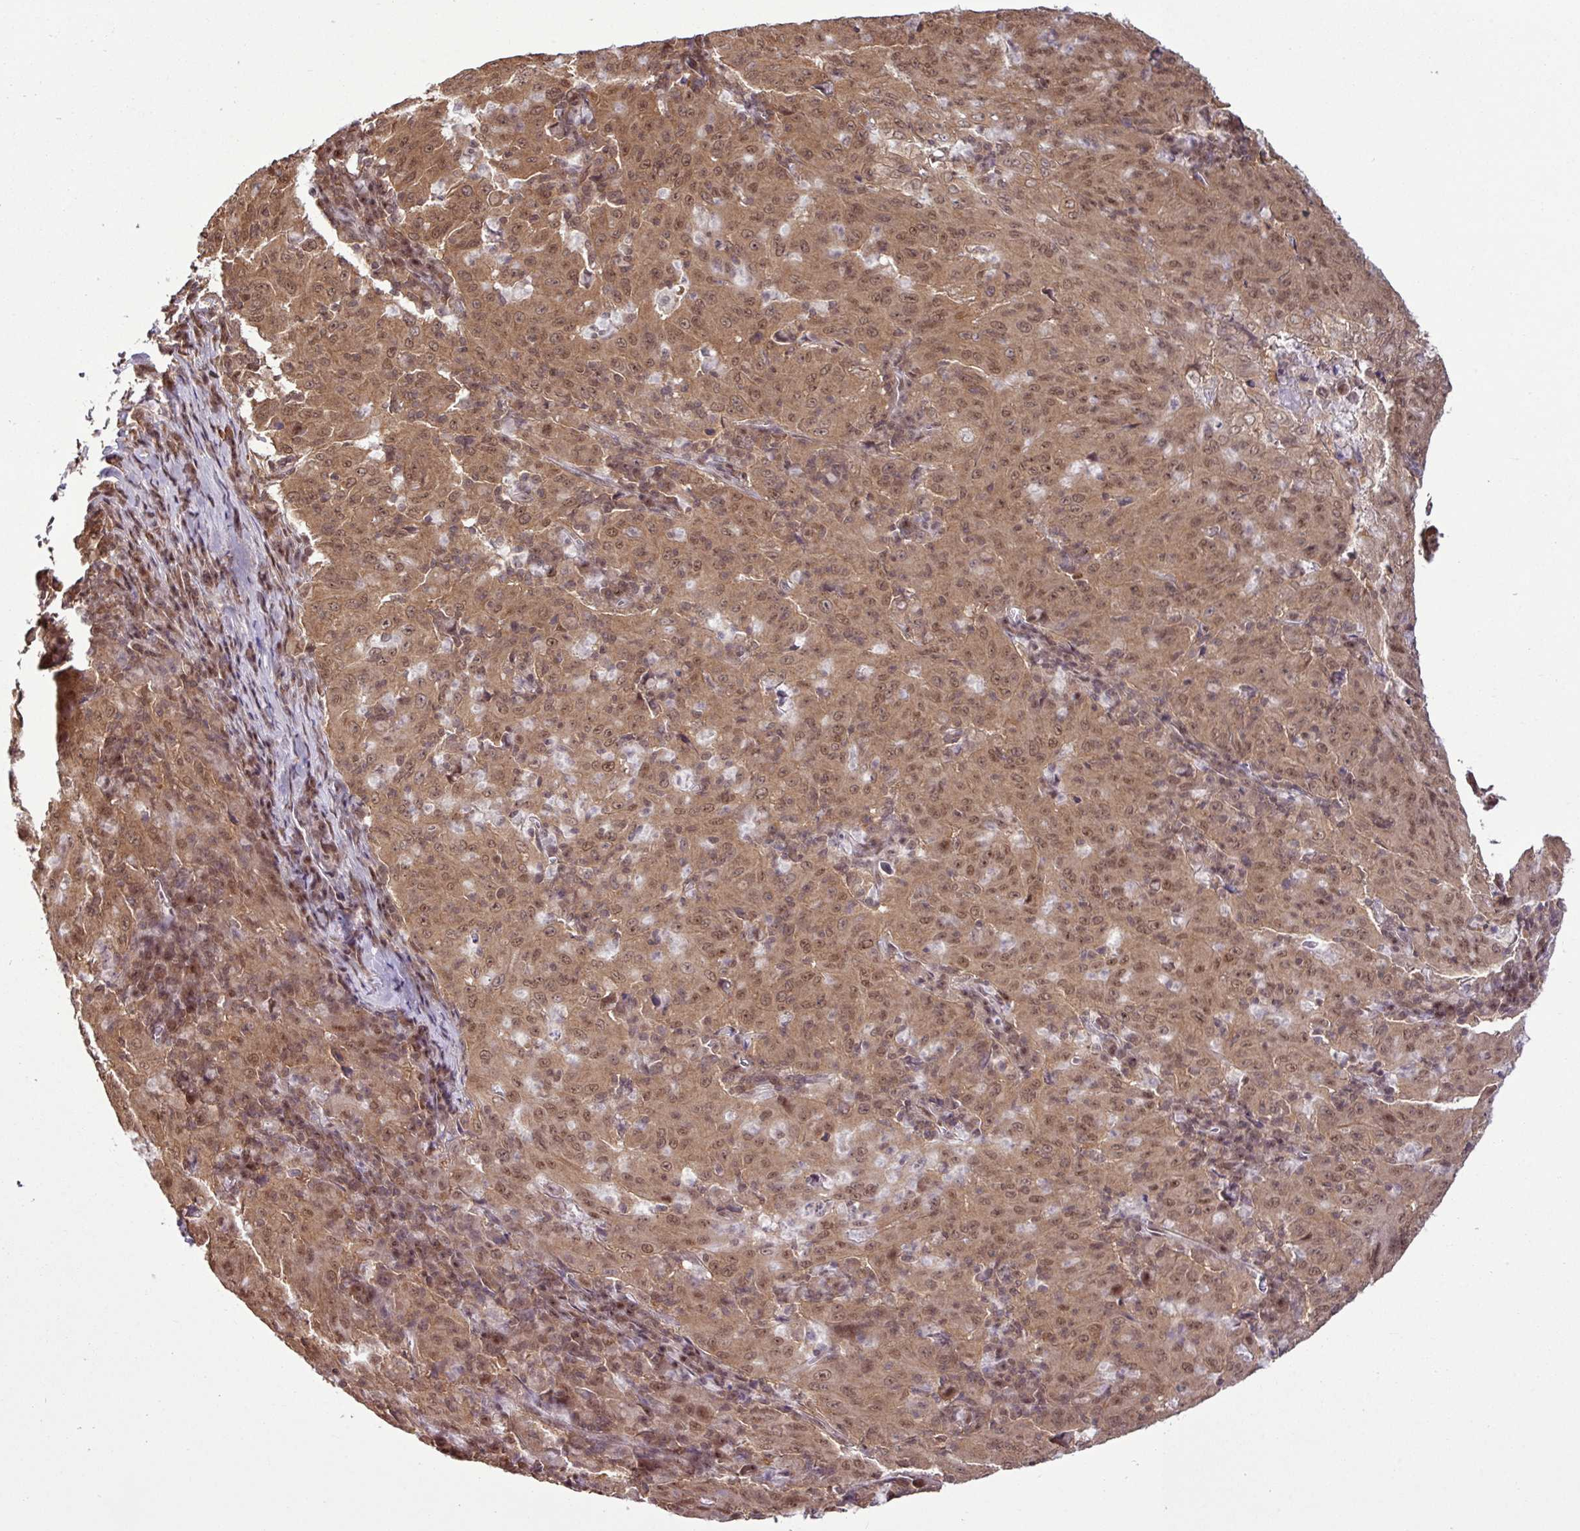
{"staining": {"intensity": "moderate", "quantity": ">75%", "location": "cytoplasmic/membranous,nuclear"}, "tissue": "pancreatic cancer", "cell_type": "Tumor cells", "image_type": "cancer", "snomed": [{"axis": "morphology", "description": "Adenocarcinoma, NOS"}, {"axis": "topography", "description": "Pancreas"}], "caption": "Pancreatic adenocarcinoma stained with DAB (3,3'-diaminobenzidine) IHC displays medium levels of moderate cytoplasmic/membranous and nuclear expression in approximately >75% of tumor cells. (brown staining indicates protein expression, while blue staining denotes nuclei).", "gene": "ITPKC", "patient": {"sex": "male", "age": 63}}